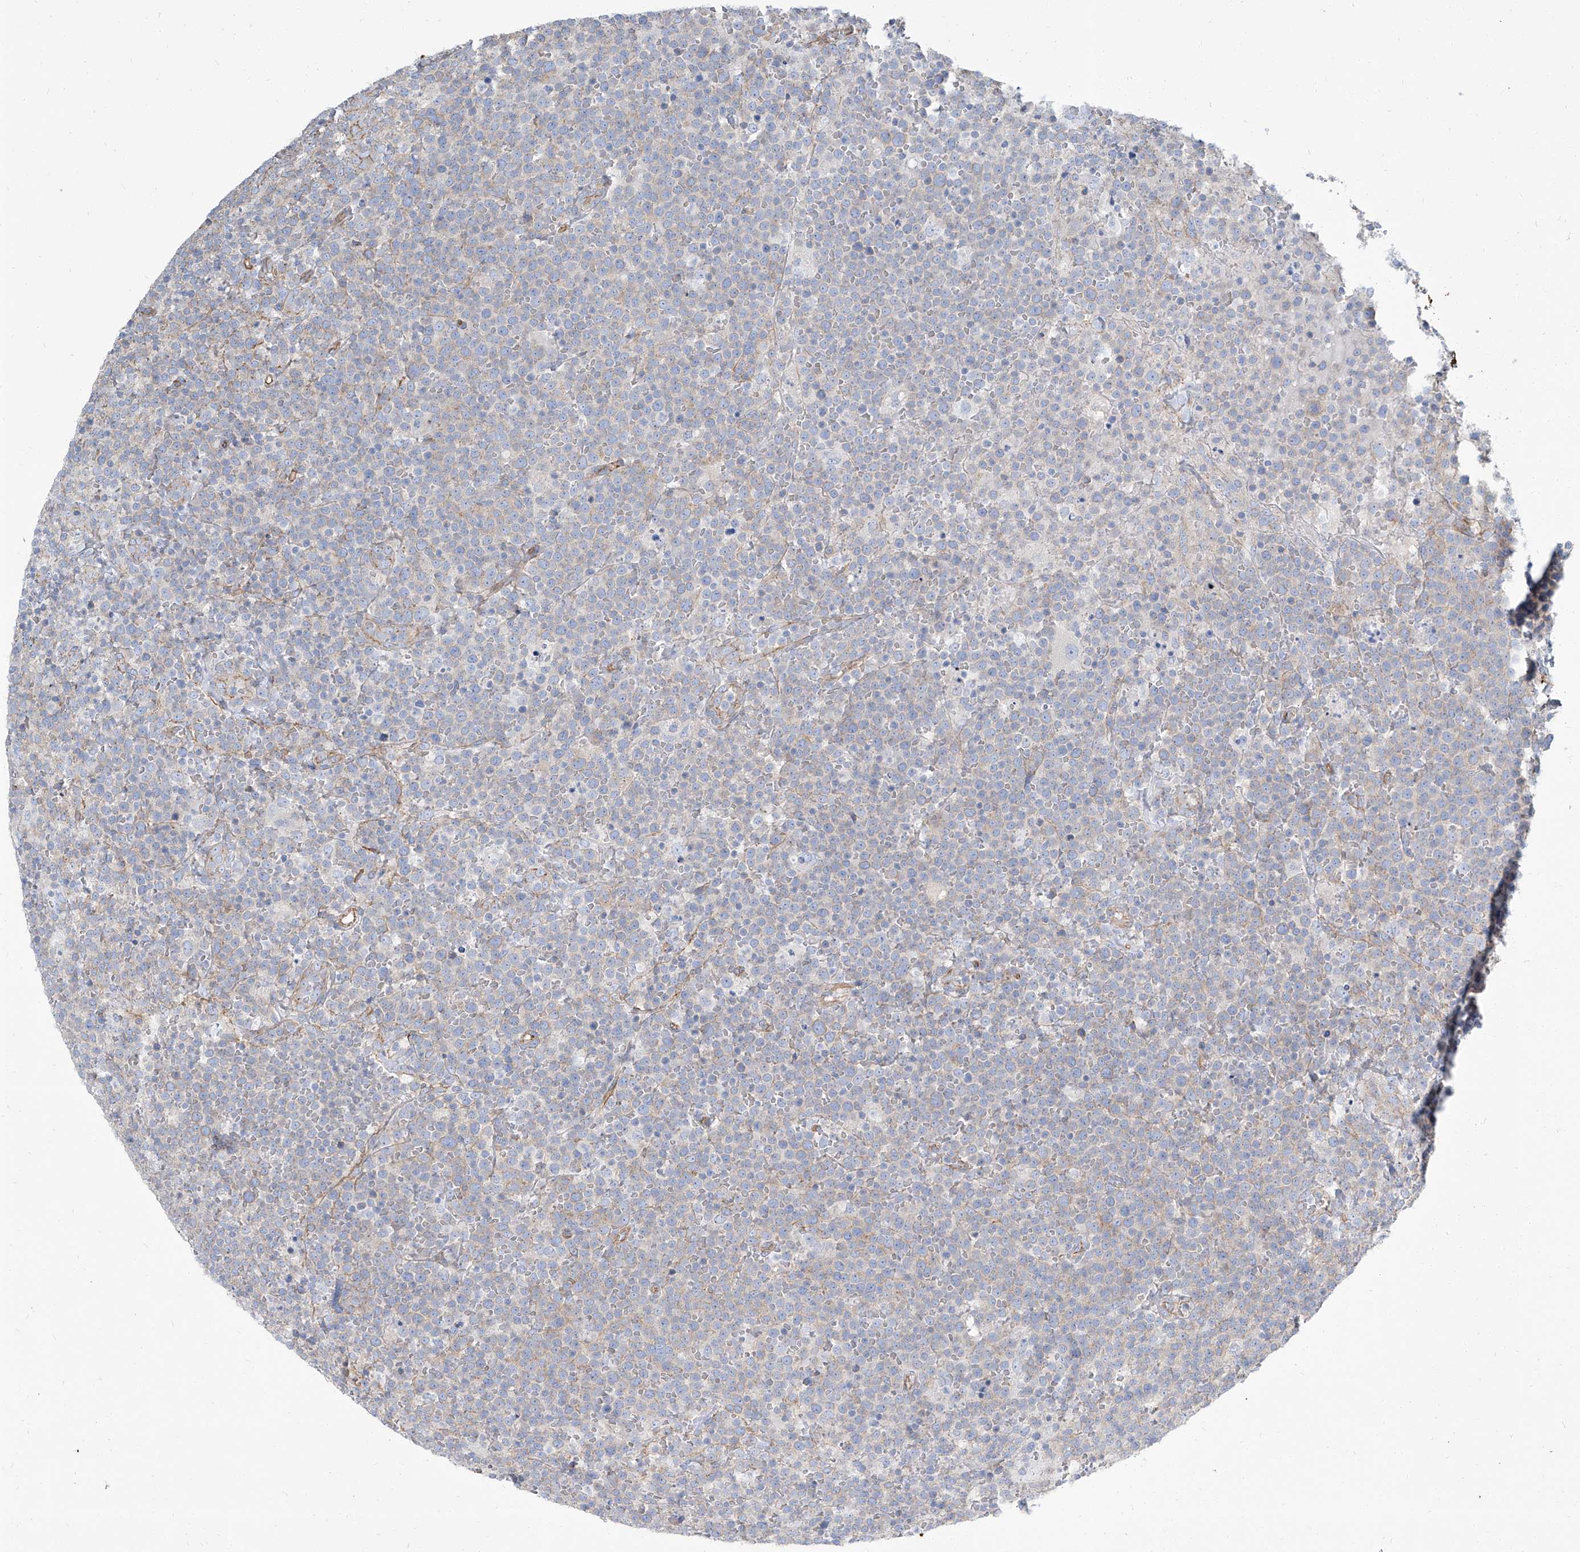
{"staining": {"intensity": "negative", "quantity": "none", "location": "none"}, "tissue": "lymphoma", "cell_type": "Tumor cells", "image_type": "cancer", "snomed": [{"axis": "morphology", "description": "Malignant lymphoma, non-Hodgkin's type, High grade"}, {"axis": "topography", "description": "Lymph node"}], "caption": "DAB immunohistochemical staining of malignant lymphoma, non-Hodgkin's type (high-grade) shows no significant staining in tumor cells.", "gene": "TXLNB", "patient": {"sex": "male", "age": 61}}